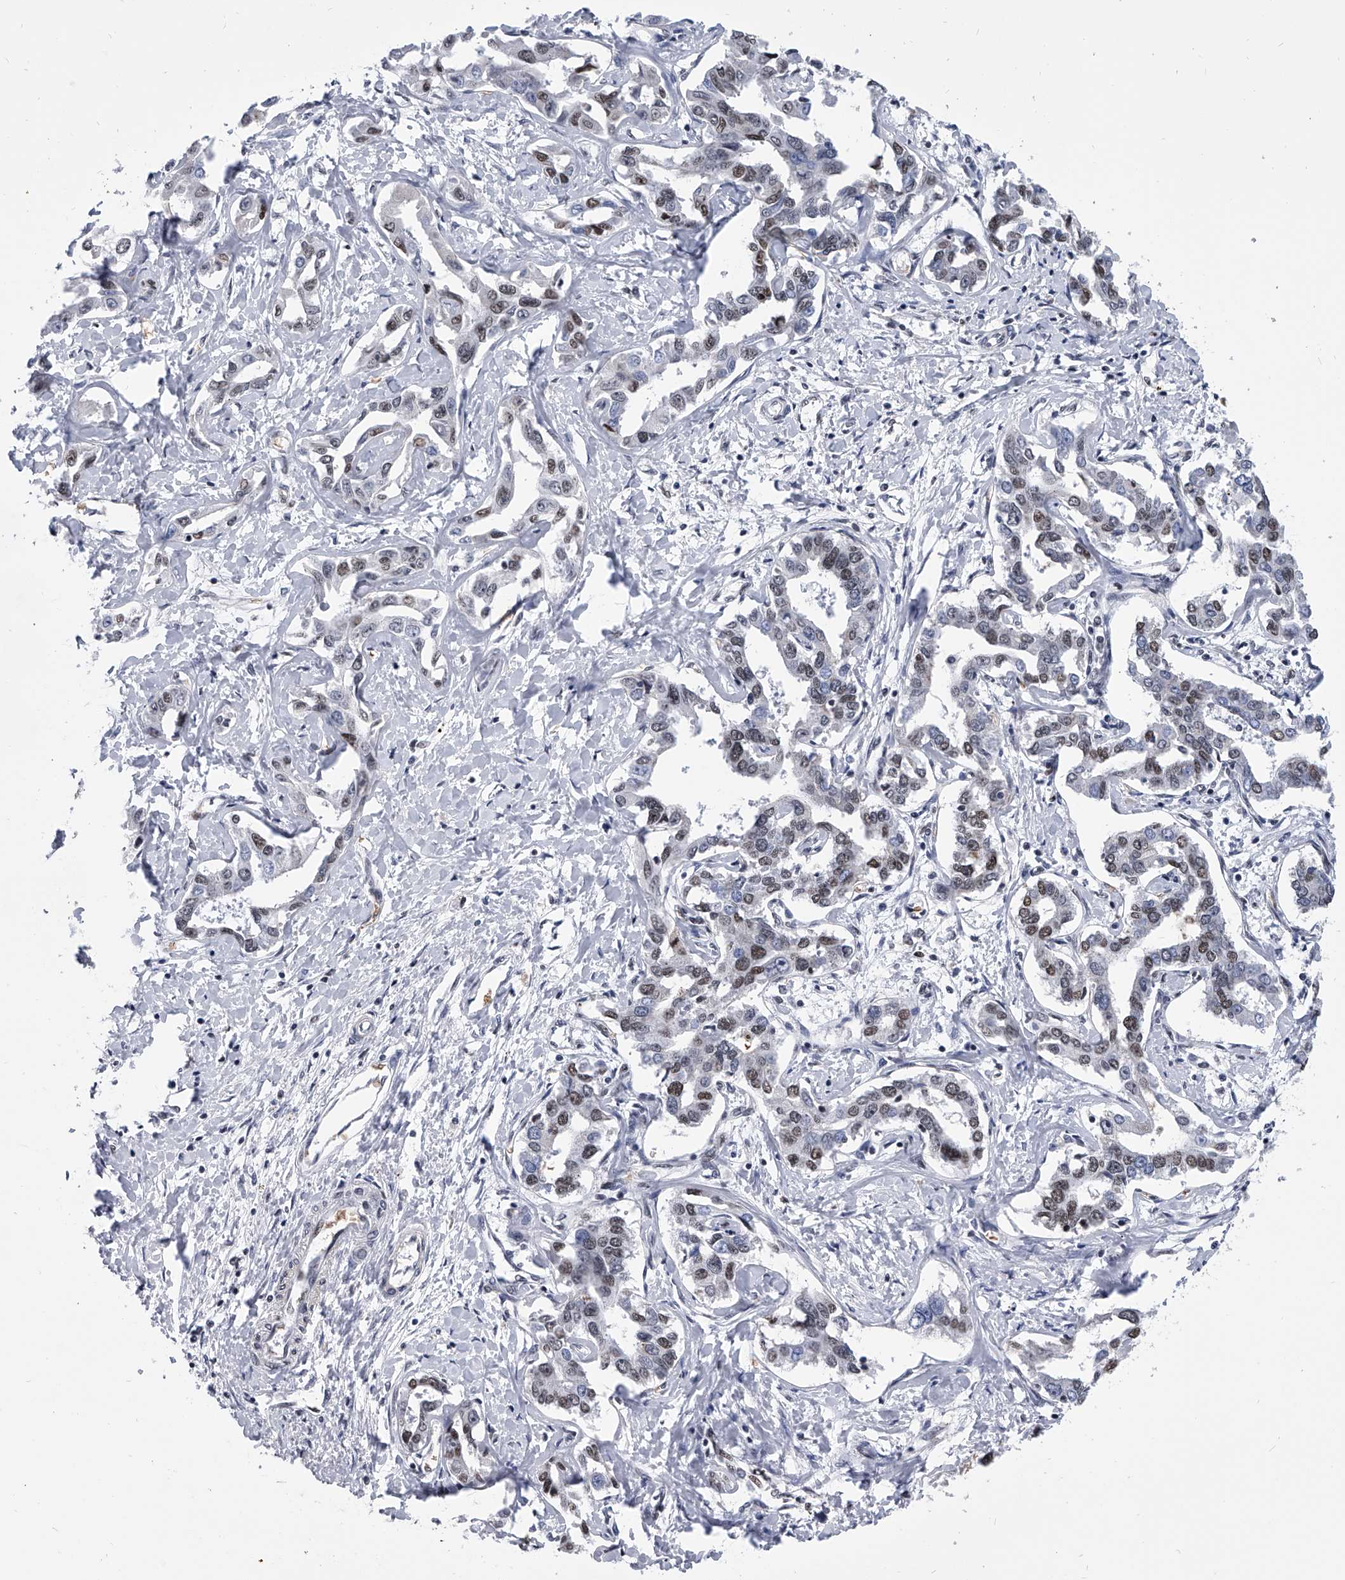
{"staining": {"intensity": "weak", "quantity": ">75%", "location": "nuclear"}, "tissue": "liver cancer", "cell_type": "Tumor cells", "image_type": "cancer", "snomed": [{"axis": "morphology", "description": "Cholangiocarcinoma"}, {"axis": "topography", "description": "Liver"}], "caption": "Protein expression analysis of human liver cancer (cholangiocarcinoma) reveals weak nuclear staining in about >75% of tumor cells.", "gene": "SIM2", "patient": {"sex": "male", "age": 59}}